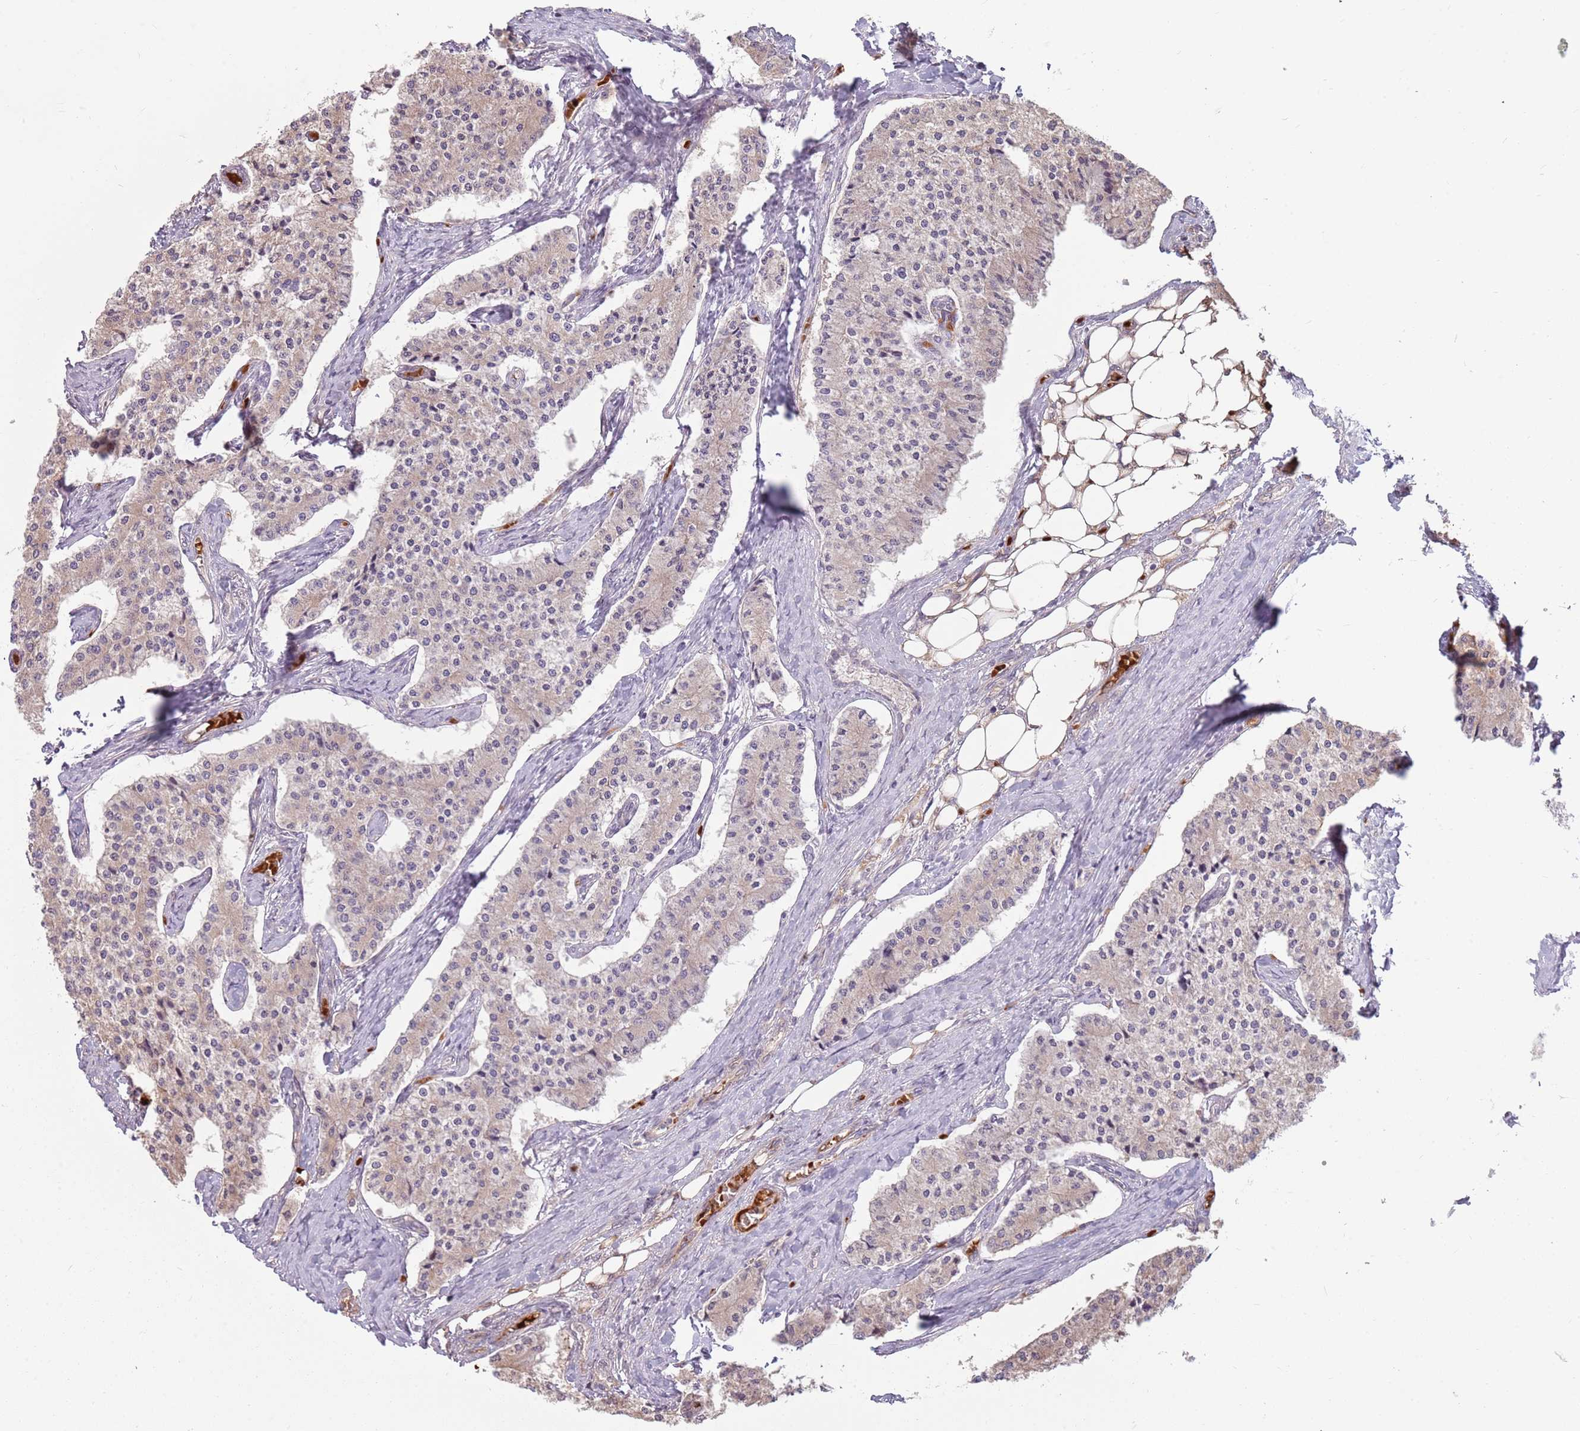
{"staining": {"intensity": "negative", "quantity": "none", "location": "none"}, "tissue": "carcinoid", "cell_type": "Tumor cells", "image_type": "cancer", "snomed": [{"axis": "morphology", "description": "Carcinoid, malignant, NOS"}, {"axis": "topography", "description": "Colon"}], "caption": "This photomicrograph is of malignant carcinoid stained with IHC to label a protein in brown with the nuclei are counter-stained blue. There is no expression in tumor cells.", "gene": "HSPA14", "patient": {"sex": "female", "age": 52}}